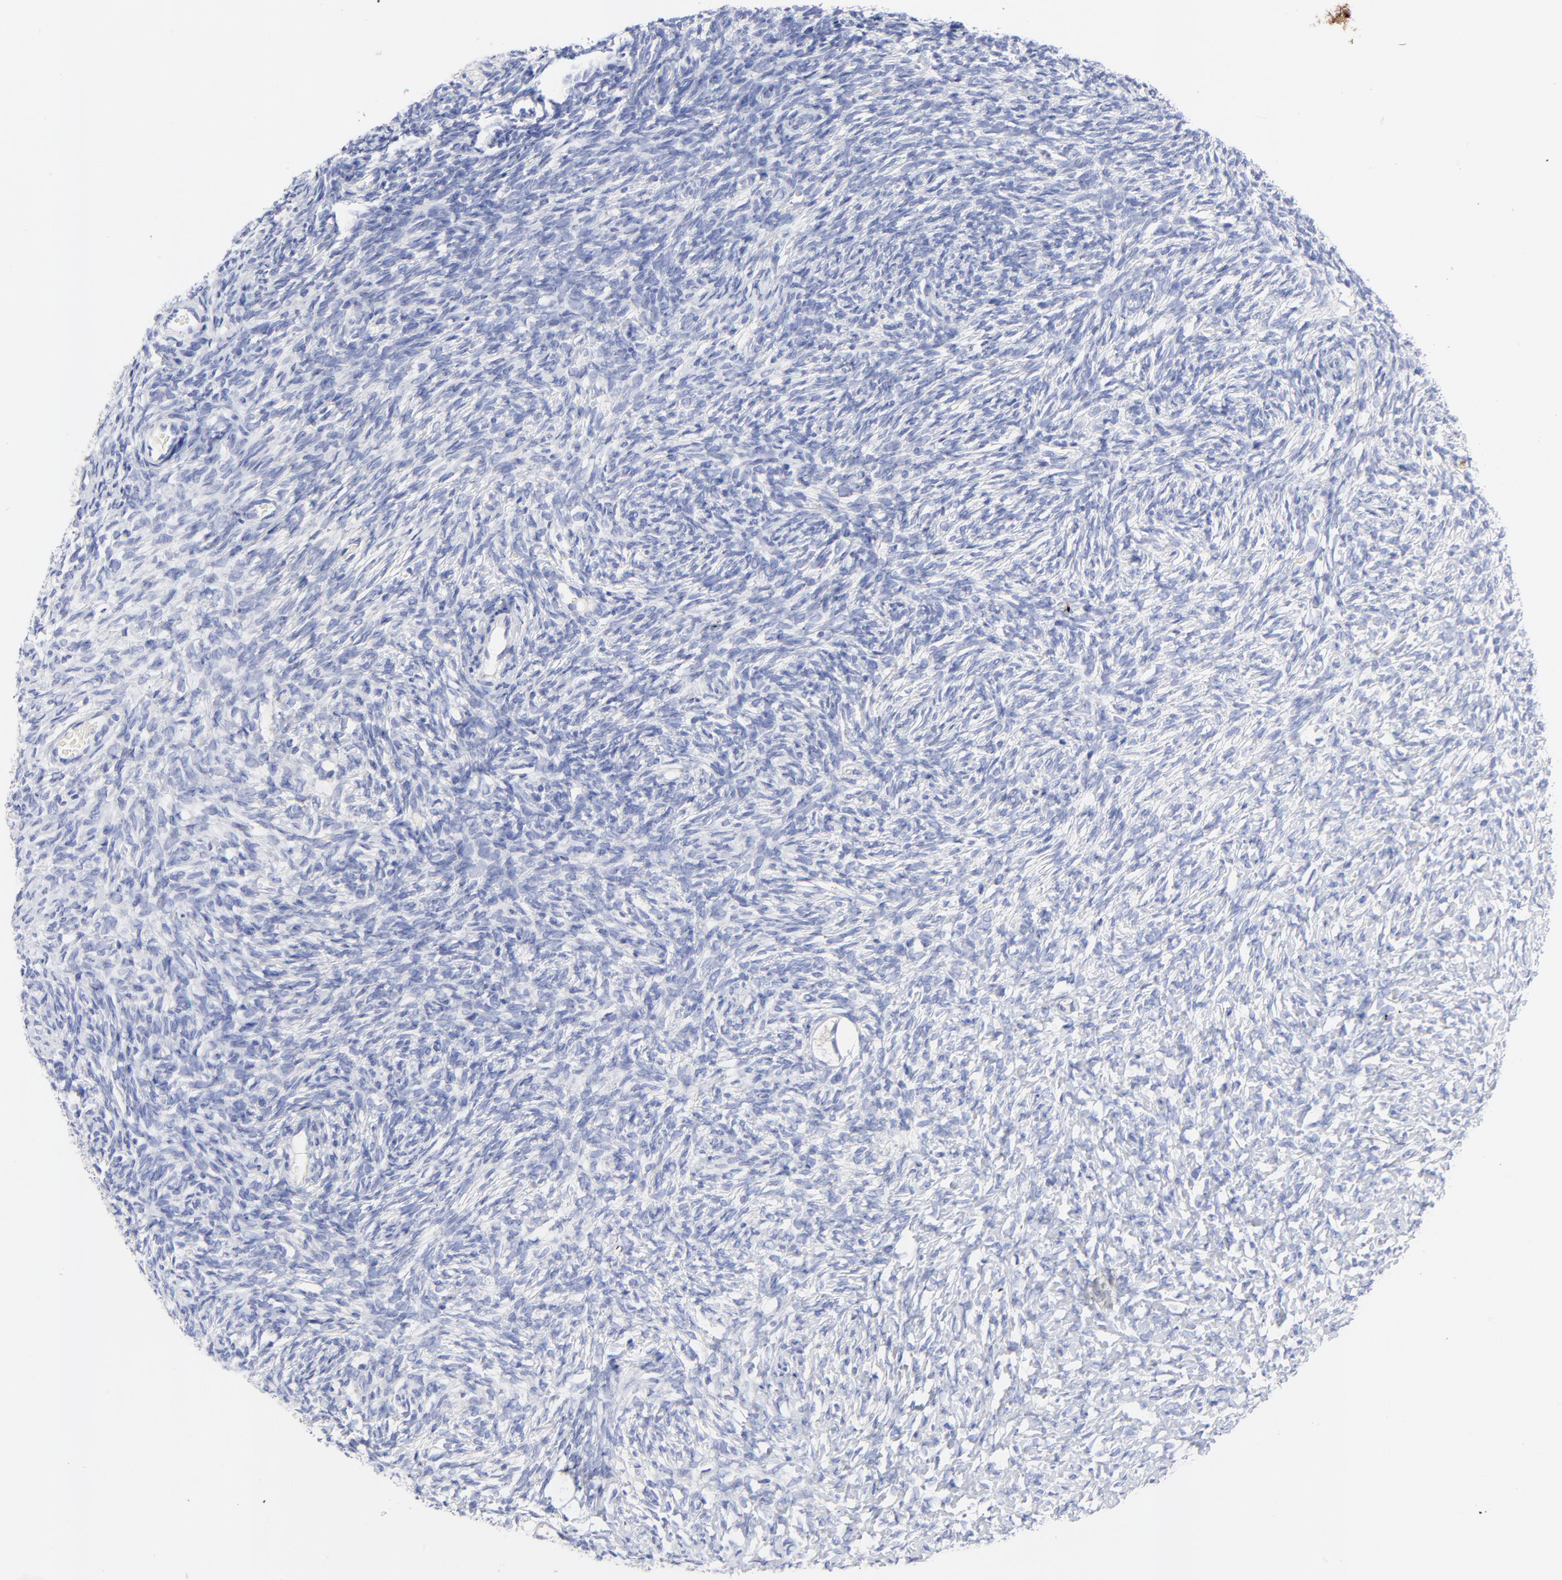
{"staining": {"intensity": "negative", "quantity": "none", "location": "none"}, "tissue": "ovary", "cell_type": "Follicle cells", "image_type": "normal", "snomed": [{"axis": "morphology", "description": "Normal tissue, NOS"}, {"axis": "topography", "description": "Ovary"}], "caption": "Micrograph shows no protein staining in follicle cells of unremarkable ovary. (Brightfield microscopy of DAB (3,3'-diaminobenzidine) immunohistochemistry (IHC) at high magnification).", "gene": "FBXO10", "patient": {"sex": "female", "age": 35}}